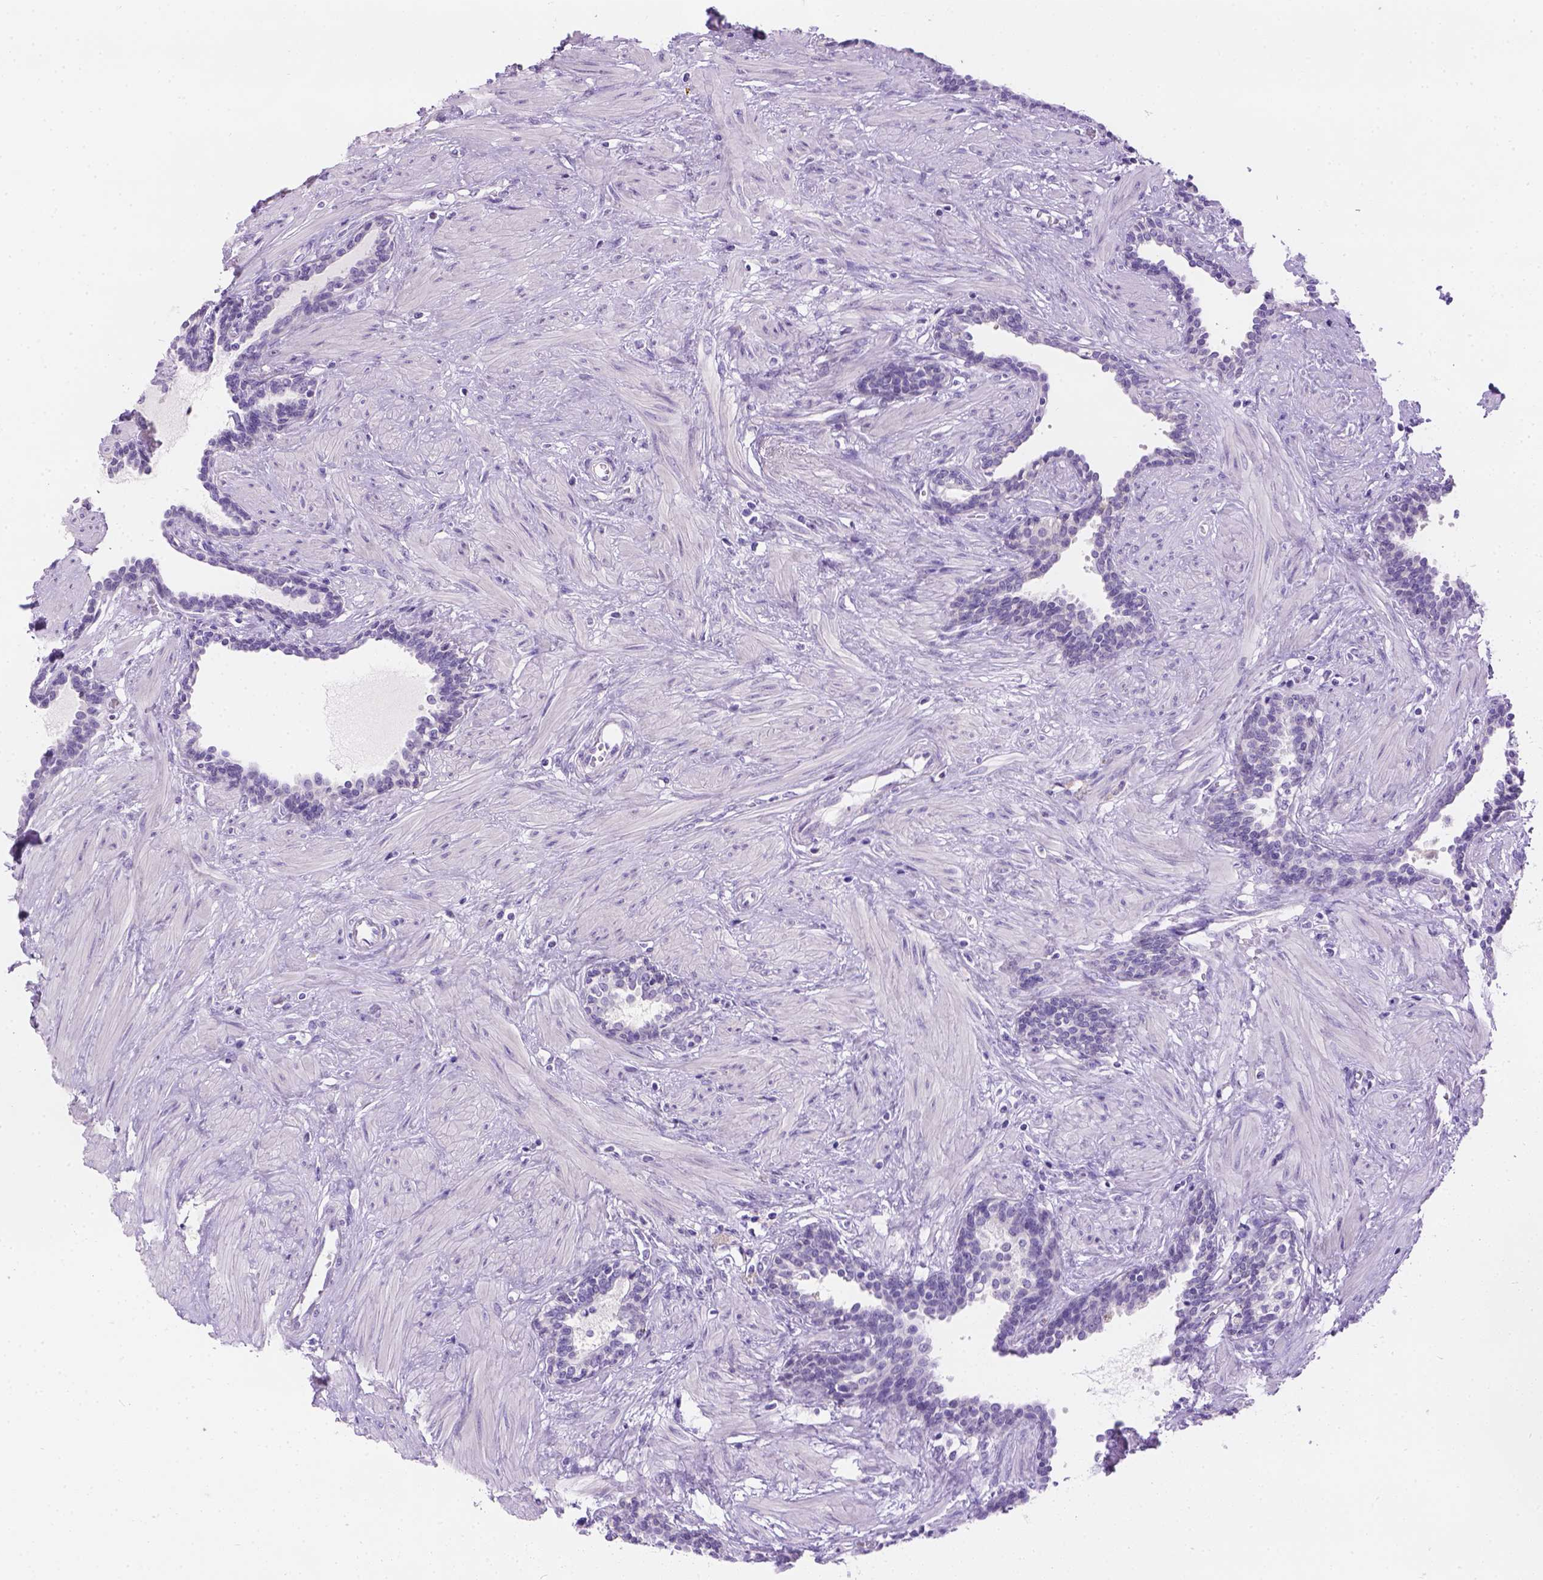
{"staining": {"intensity": "negative", "quantity": "none", "location": "none"}, "tissue": "prostate", "cell_type": "Glandular cells", "image_type": "normal", "snomed": [{"axis": "morphology", "description": "Normal tissue, NOS"}, {"axis": "topography", "description": "Prostate"}], "caption": "Immunohistochemistry (IHC) histopathology image of normal human prostate stained for a protein (brown), which reveals no staining in glandular cells. (Immunohistochemistry (IHC), brightfield microscopy, high magnification).", "gene": "TMEM38A", "patient": {"sex": "male", "age": 55}}